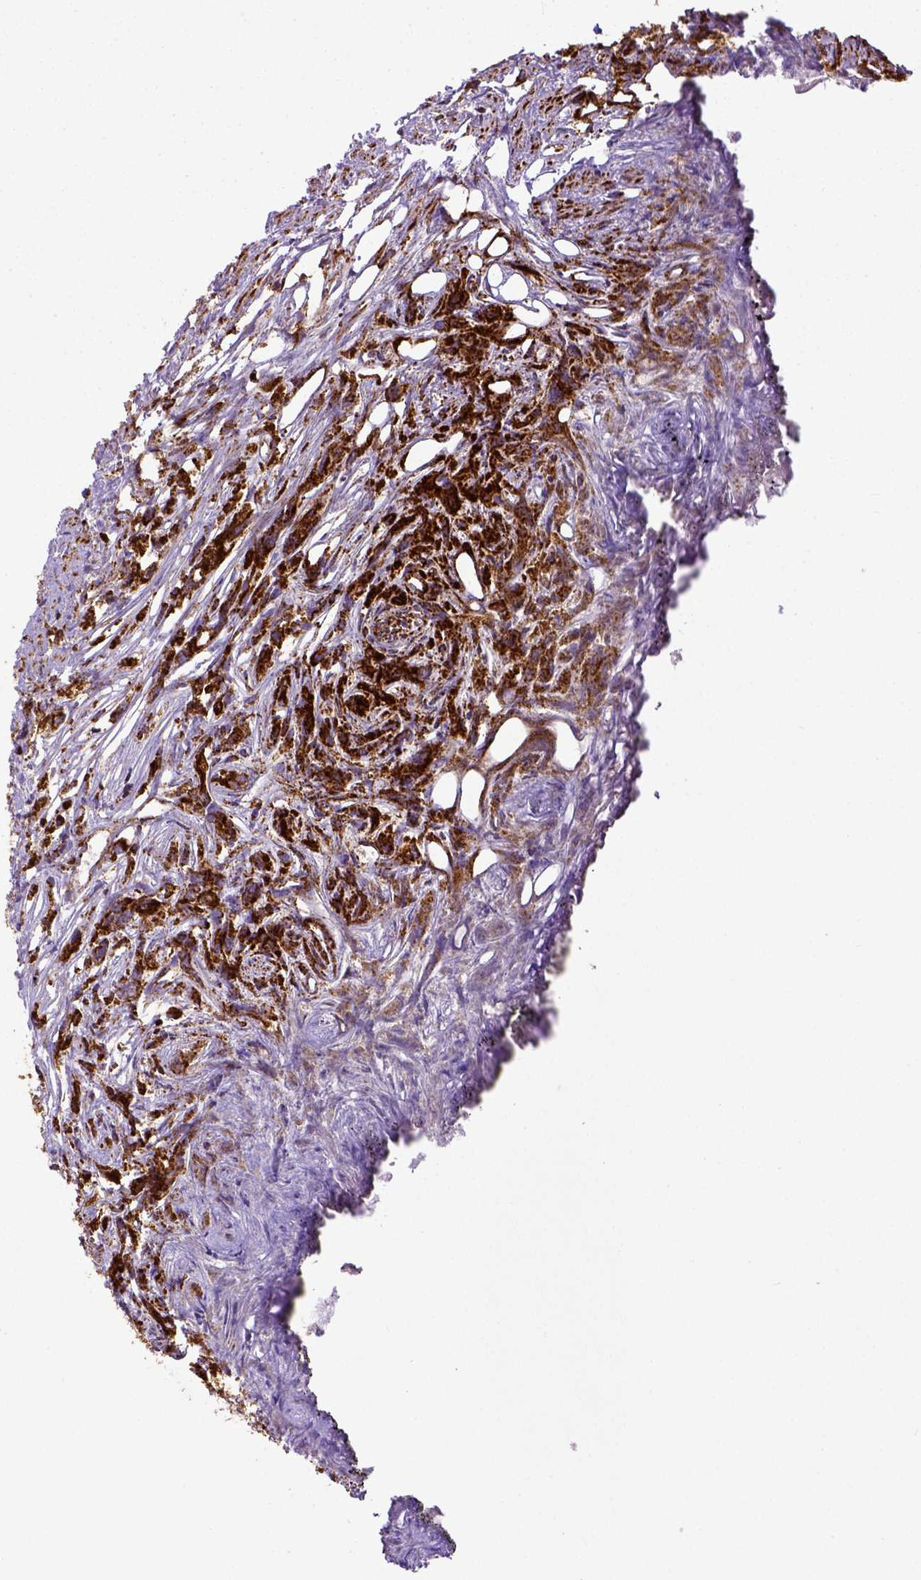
{"staining": {"intensity": "moderate", "quantity": ">75%", "location": "cytoplasmic/membranous"}, "tissue": "prostate cancer", "cell_type": "Tumor cells", "image_type": "cancer", "snomed": [{"axis": "morphology", "description": "Adenocarcinoma, High grade"}, {"axis": "topography", "description": "Prostate"}], "caption": "This histopathology image reveals prostate cancer (adenocarcinoma (high-grade)) stained with IHC to label a protein in brown. The cytoplasmic/membranous of tumor cells show moderate positivity for the protein. Nuclei are counter-stained blue.", "gene": "MT-CO1", "patient": {"sex": "male", "age": 68}}